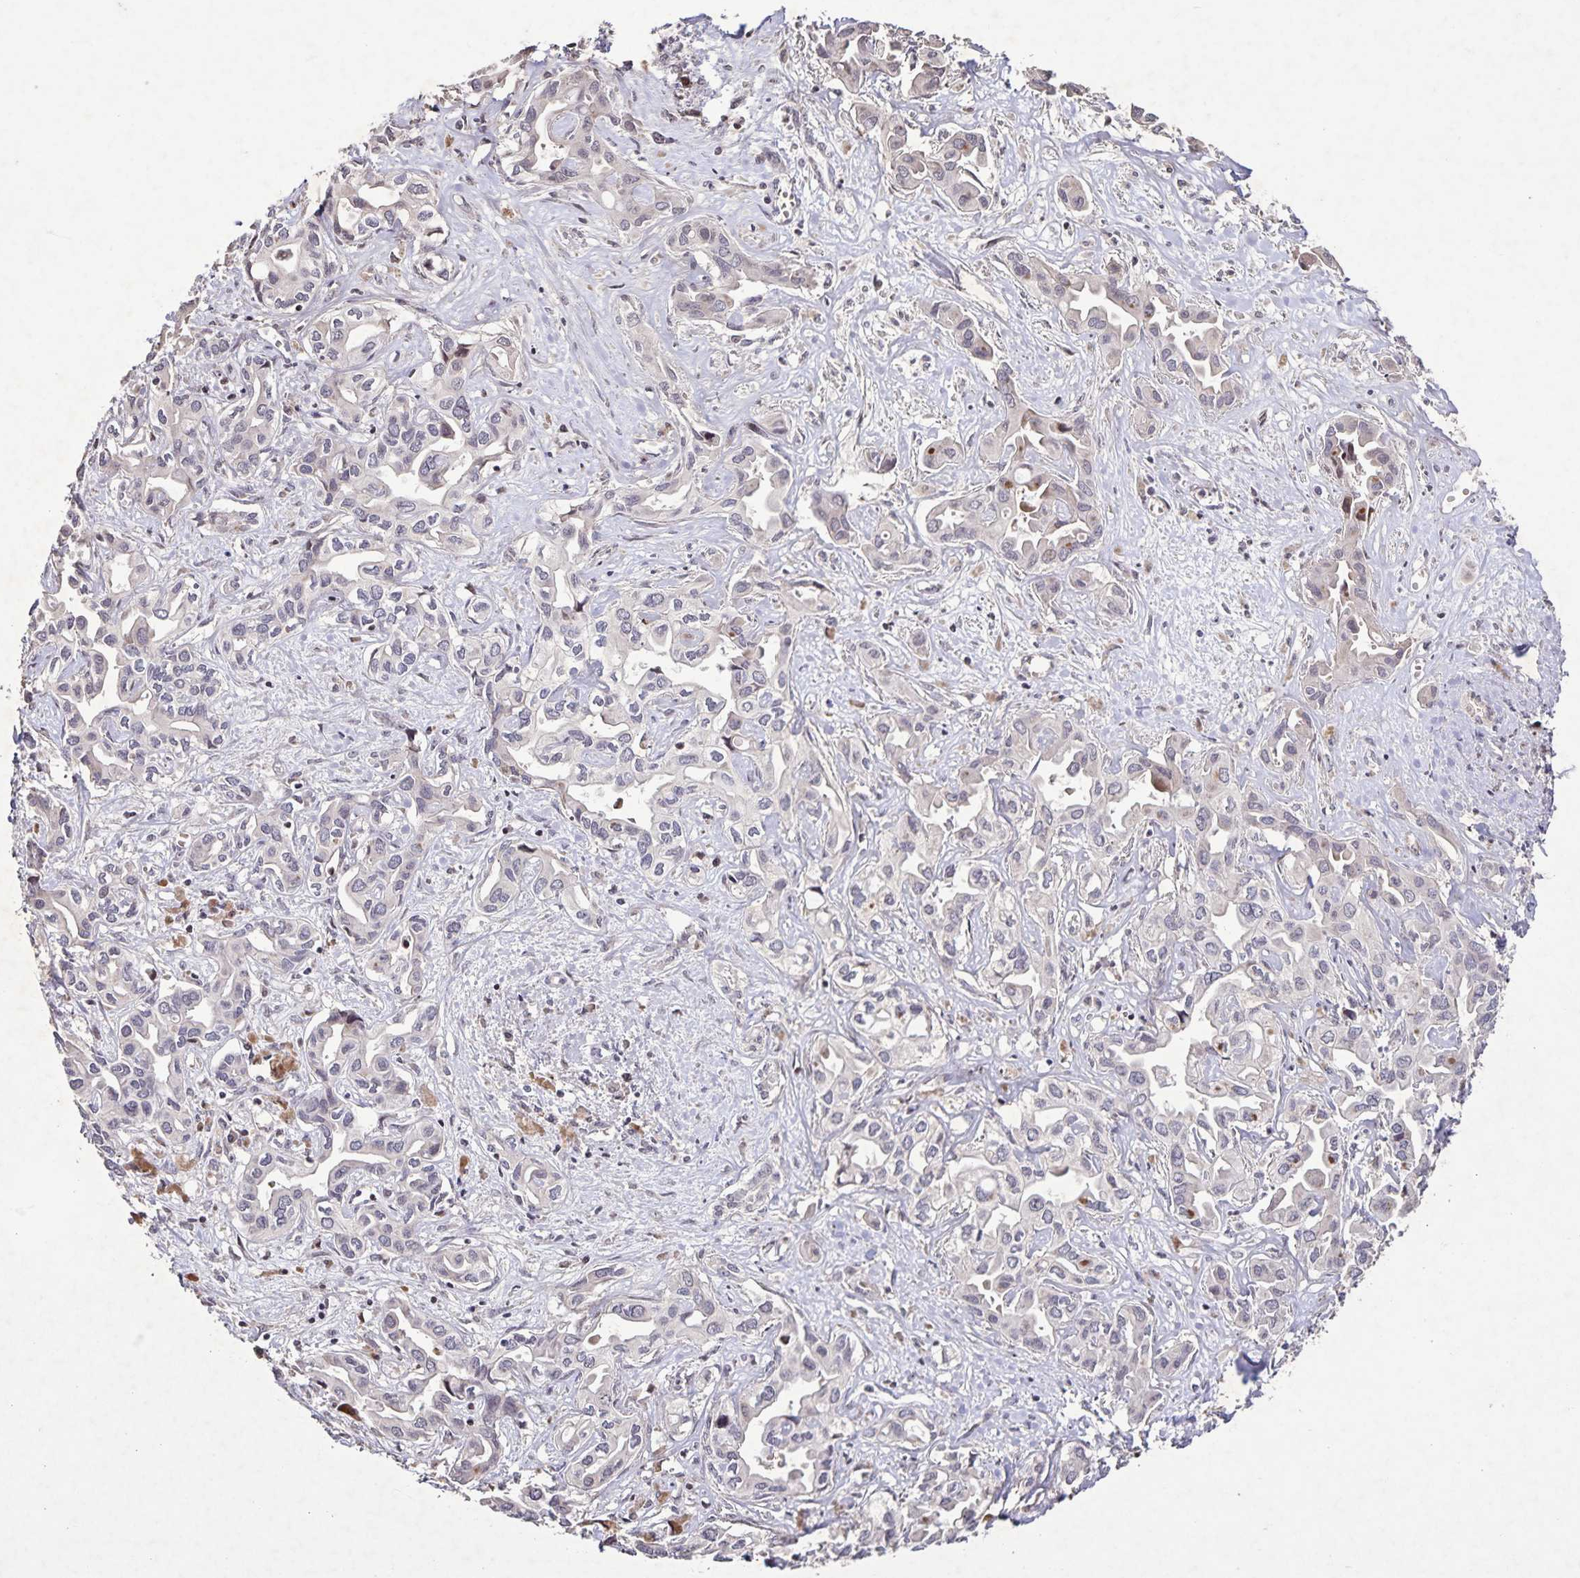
{"staining": {"intensity": "negative", "quantity": "none", "location": "none"}, "tissue": "liver cancer", "cell_type": "Tumor cells", "image_type": "cancer", "snomed": [{"axis": "morphology", "description": "Cholangiocarcinoma"}, {"axis": "topography", "description": "Liver"}], "caption": "Liver cancer stained for a protein using immunohistochemistry (IHC) demonstrates no positivity tumor cells.", "gene": "GDF2", "patient": {"sex": "female", "age": 64}}